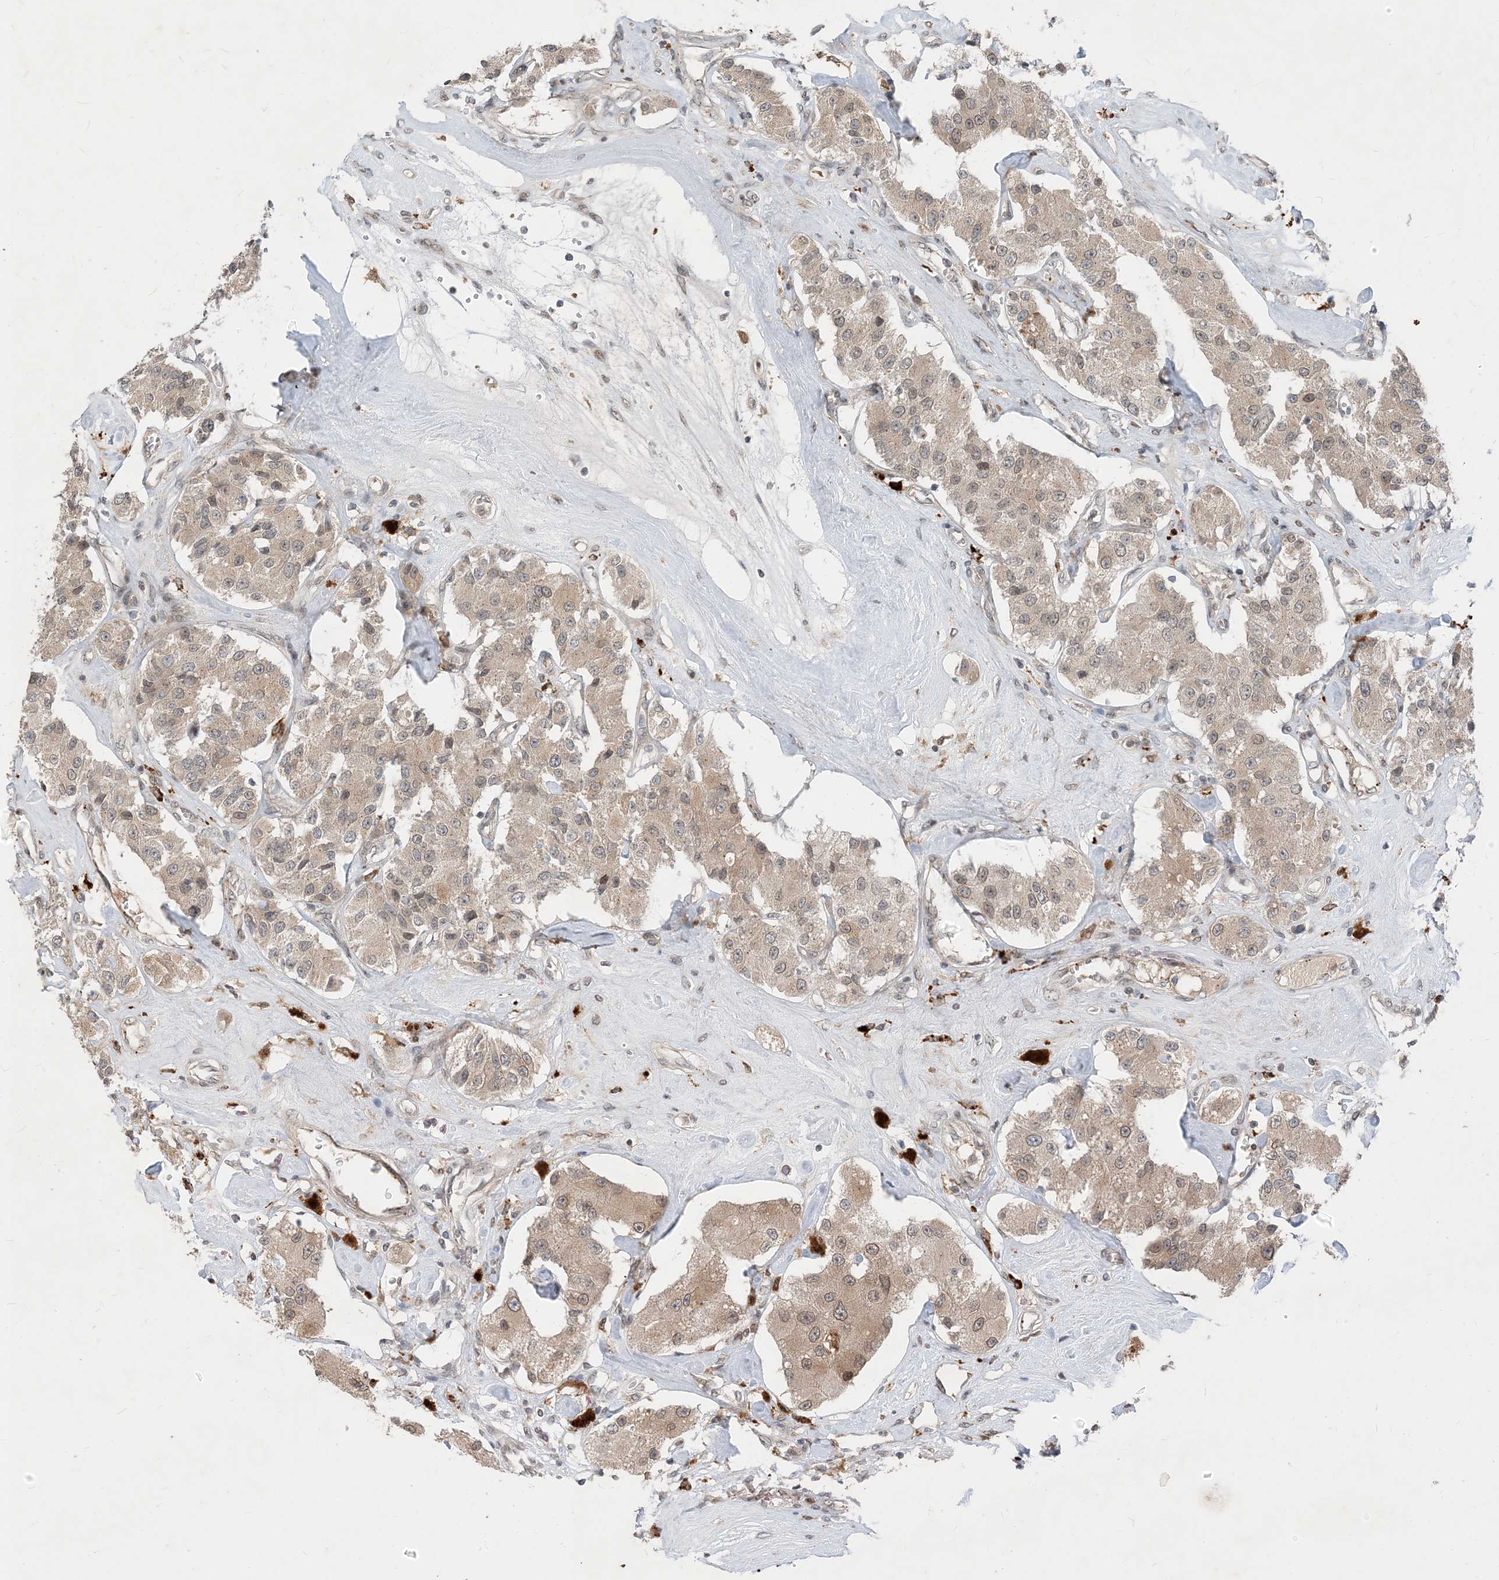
{"staining": {"intensity": "weak", "quantity": ">75%", "location": "cytoplasmic/membranous,nuclear"}, "tissue": "carcinoid", "cell_type": "Tumor cells", "image_type": "cancer", "snomed": [{"axis": "morphology", "description": "Carcinoid, malignant, NOS"}, {"axis": "topography", "description": "Pancreas"}], "caption": "A high-resolution image shows immunohistochemistry staining of carcinoid, which displays weak cytoplasmic/membranous and nuclear expression in about >75% of tumor cells.", "gene": "NAGK", "patient": {"sex": "male", "age": 41}}